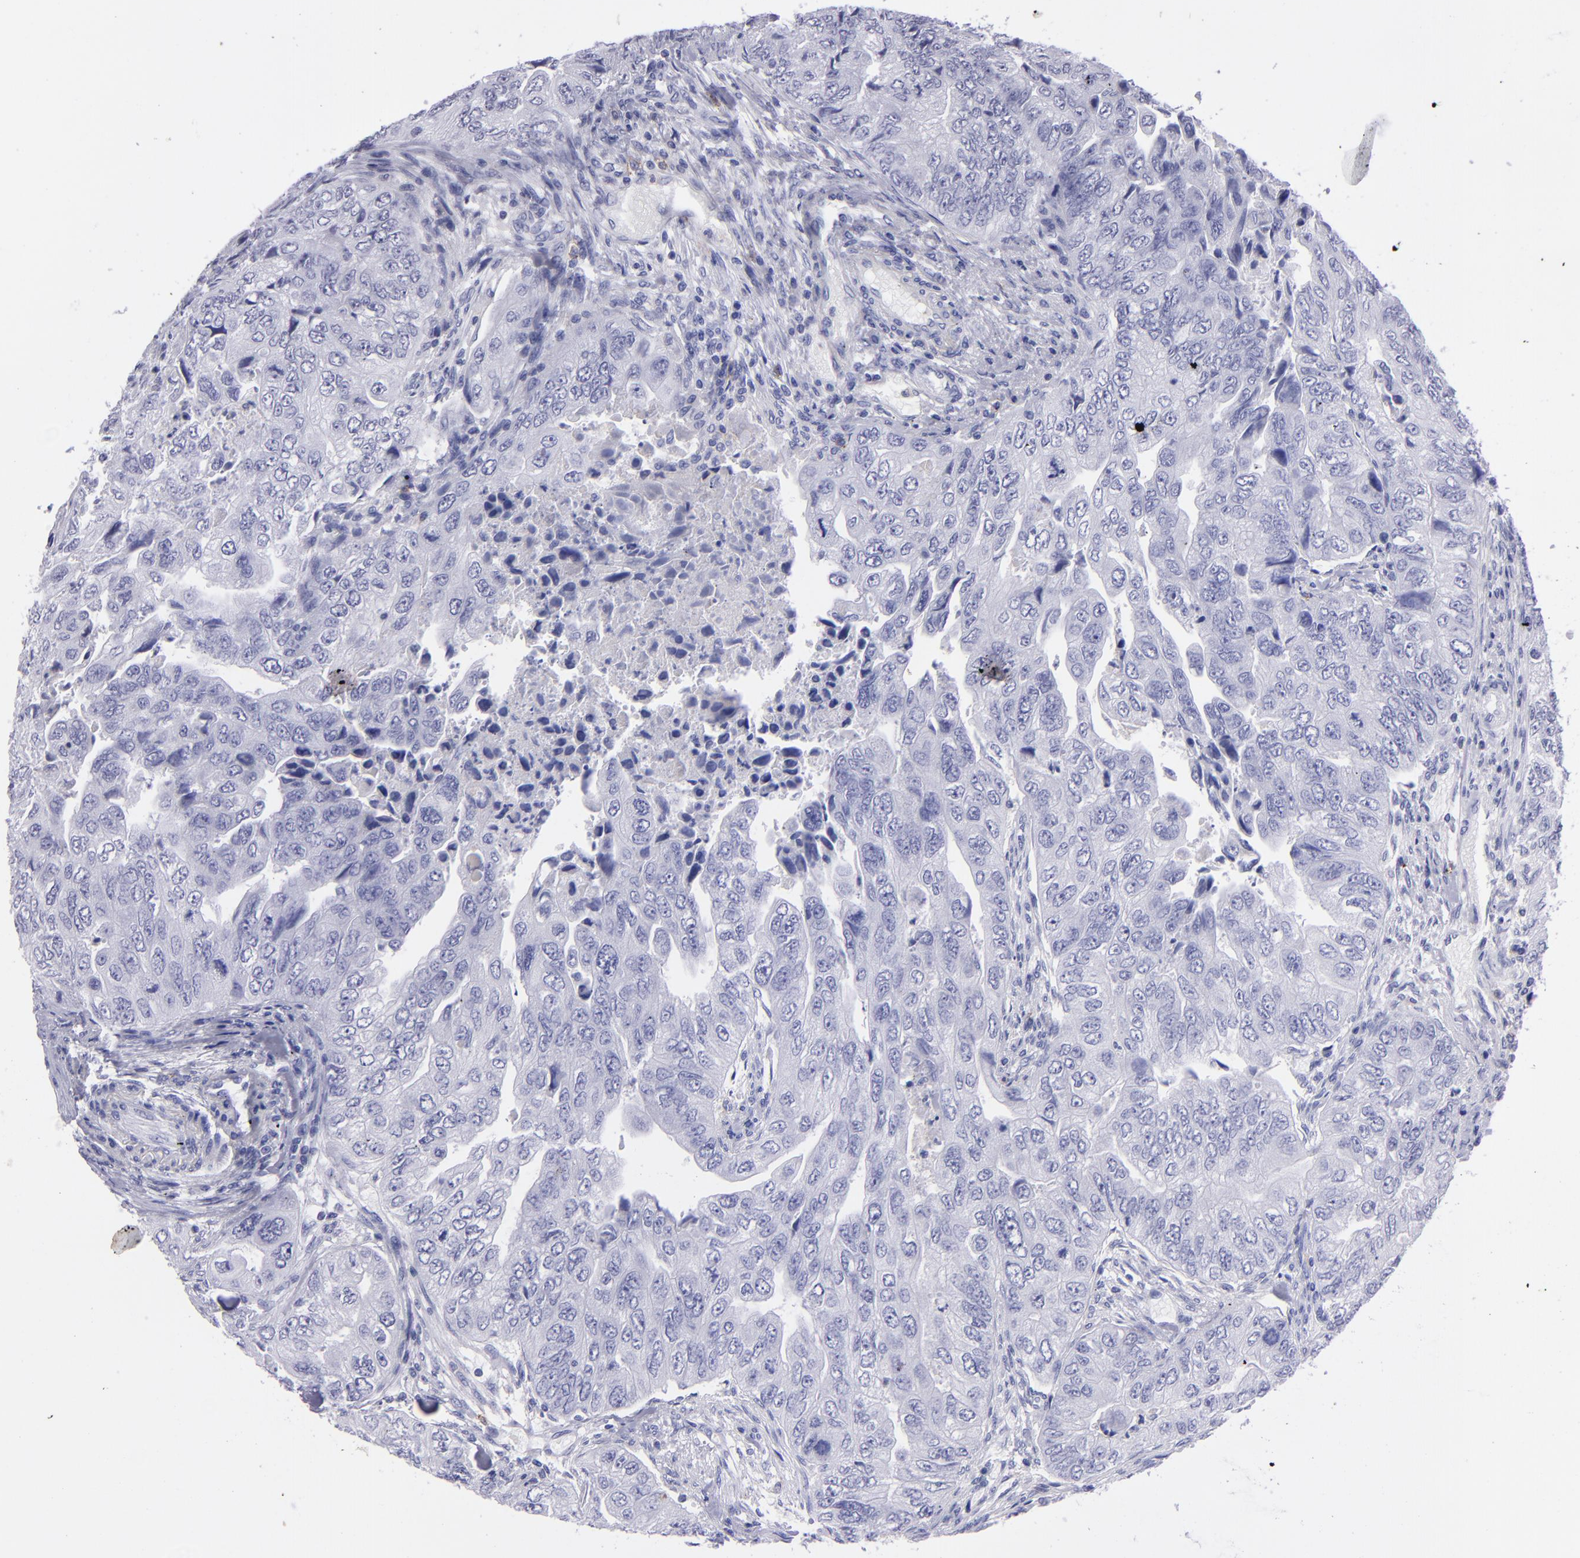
{"staining": {"intensity": "negative", "quantity": "none", "location": "none"}, "tissue": "colorectal cancer", "cell_type": "Tumor cells", "image_type": "cancer", "snomed": [{"axis": "morphology", "description": "Adenocarcinoma, NOS"}, {"axis": "topography", "description": "Colon"}], "caption": "An immunohistochemistry histopathology image of colorectal adenocarcinoma is shown. There is no staining in tumor cells of colorectal adenocarcinoma.", "gene": "CD37", "patient": {"sex": "female", "age": 11}}